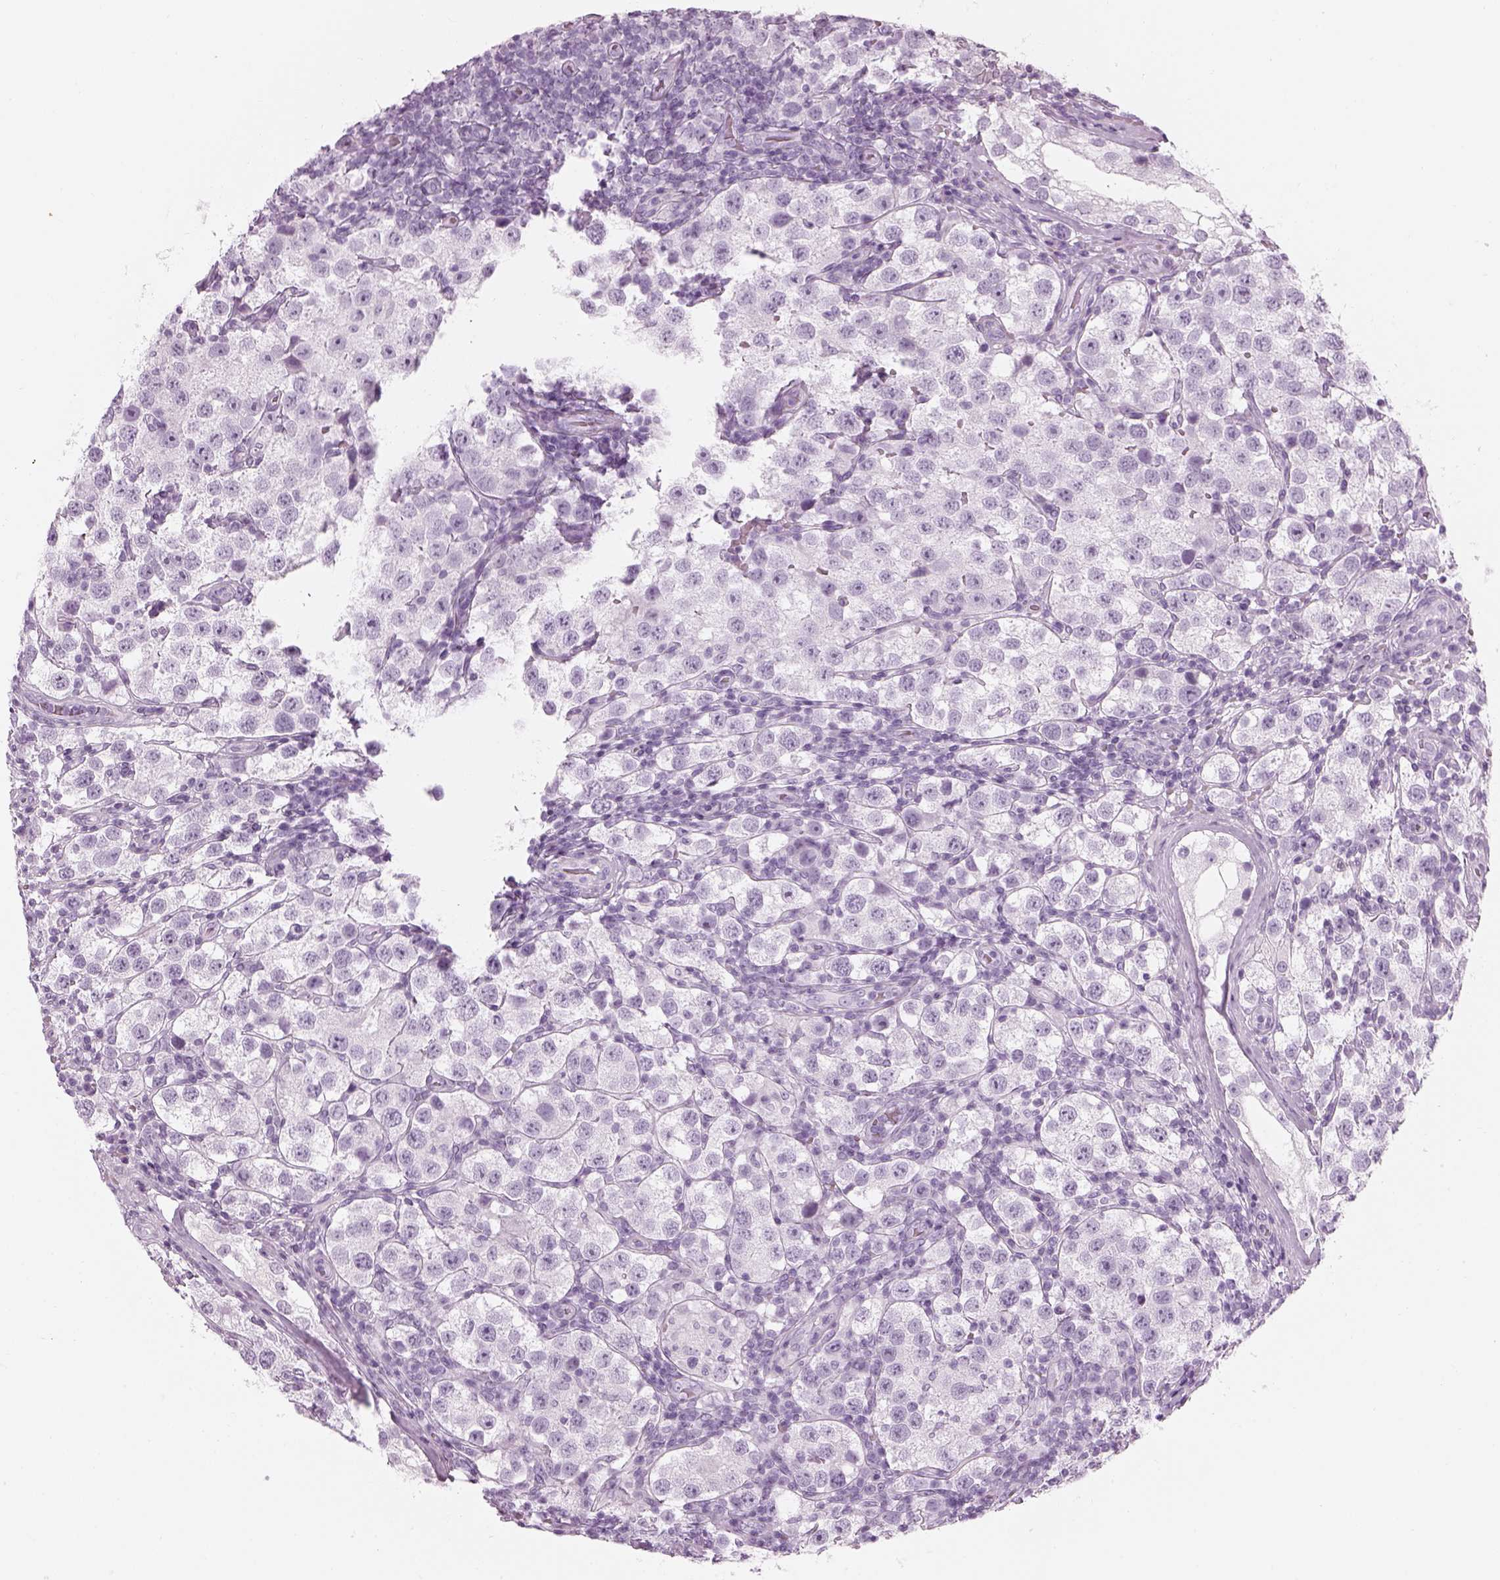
{"staining": {"intensity": "negative", "quantity": "none", "location": "none"}, "tissue": "testis cancer", "cell_type": "Tumor cells", "image_type": "cancer", "snomed": [{"axis": "morphology", "description": "Seminoma, NOS"}, {"axis": "topography", "description": "Testis"}], "caption": "Immunohistochemistry (IHC) of testis cancer reveals no staining in tumor cells. Brightfield microscopy of immunohistochemistry stained with DAB (3,3'-diaminobenzidine) (brown) and hematoxylin (blue), captured at high magnification.", "gene": "SAG", "patient": {"sex": "male", "age": 37}}